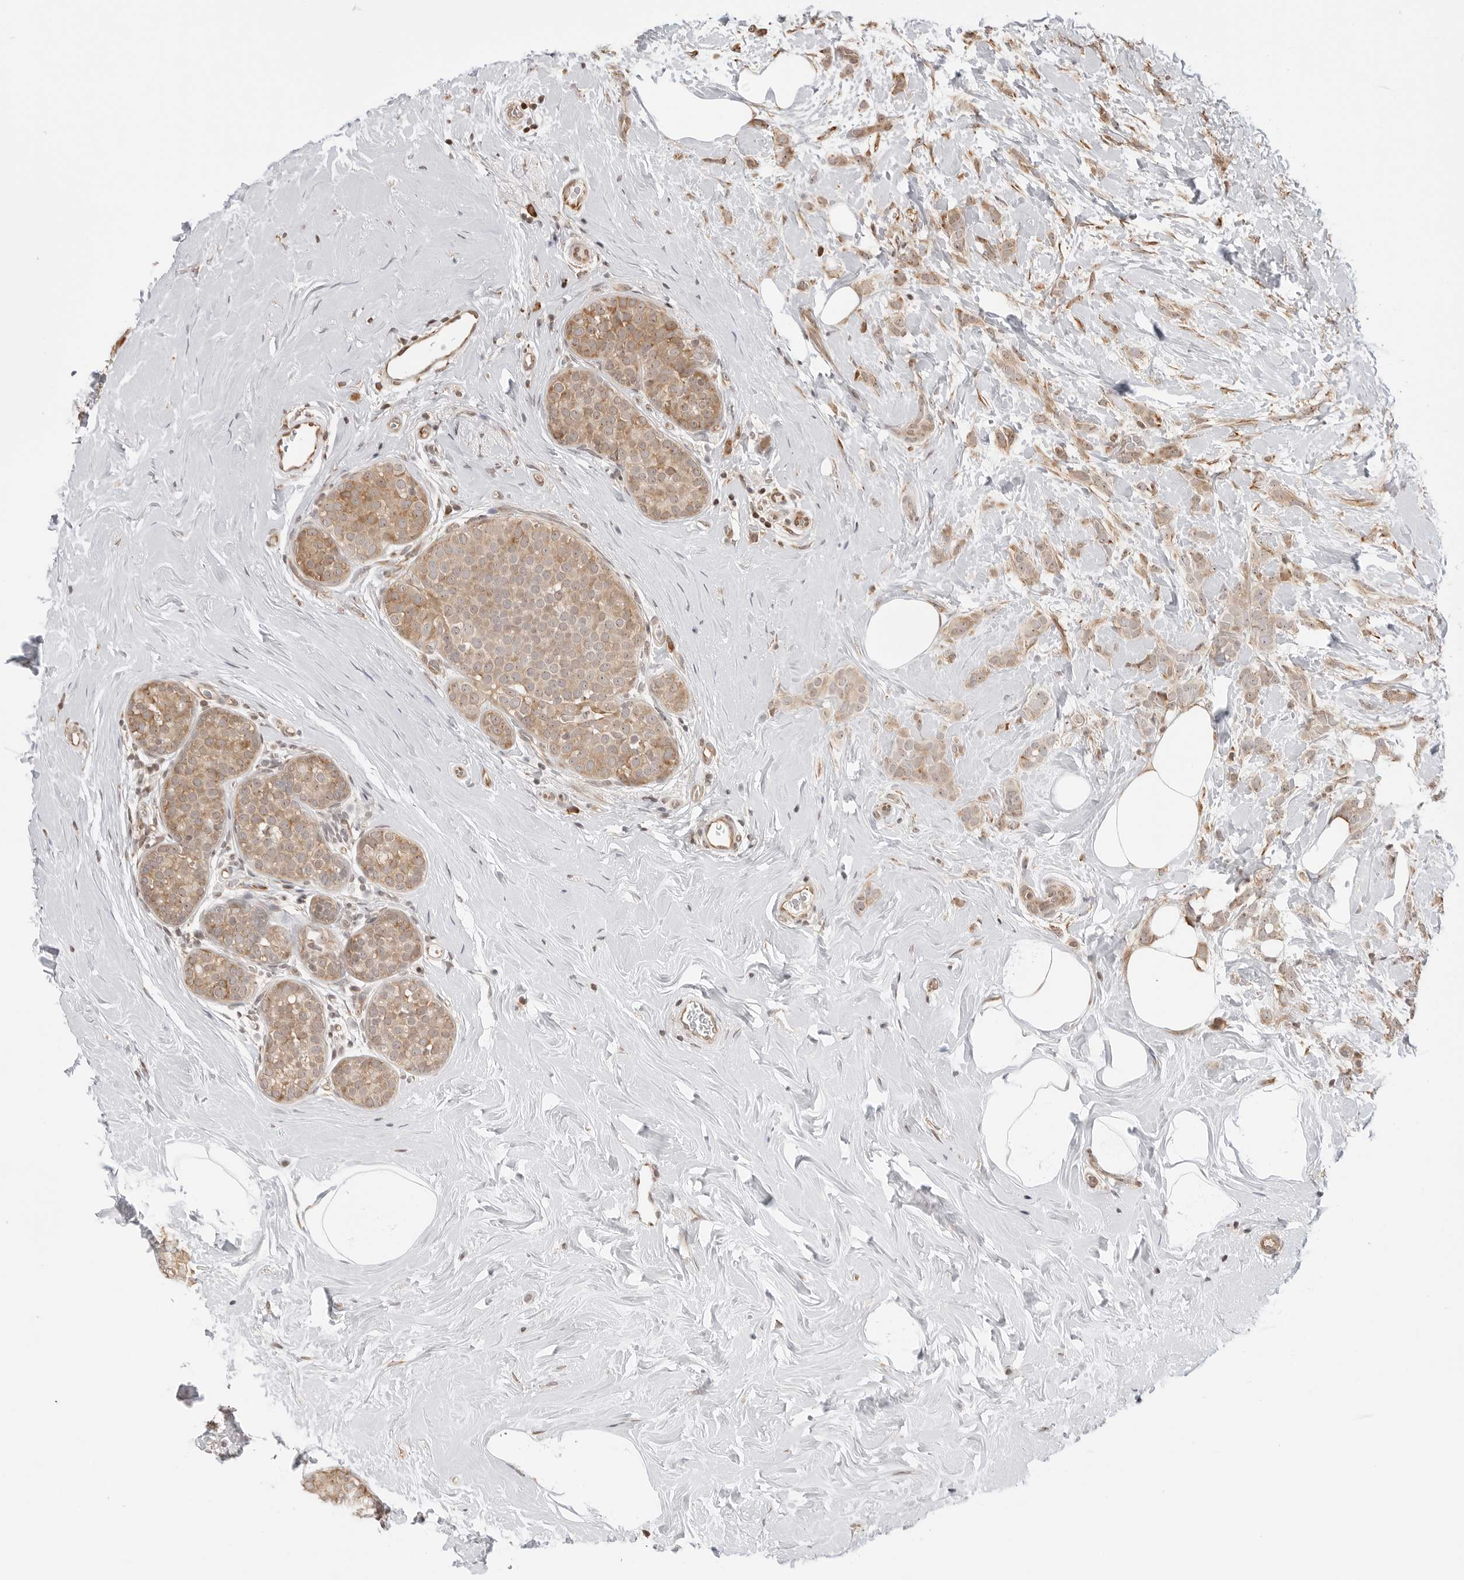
{"staining": {"intensity": "weak", "quantity": ">75%", "location": "cytoplasmic/membranous,nuclear"}, "tissue": "breast cancer", "cell_type": "Tumor cells", "image_type": "cancer", "snomed": [{"axis": "morphology", "description": "Lobular carcinoma, in situ"}, {"axis": "morphology", "description": "Lobular carcinoma"}, {"axis": "topography", "description": "Breast"}], "caption": "A low amount of weak cytoplasmic/membranous and nuclear expression is identified in about >75% of tumor cells in breast cancer (lobular carcinoma in situ) tissue.", "gene": "FKBP14", "patient": {"sex": "female", "age": 41}}